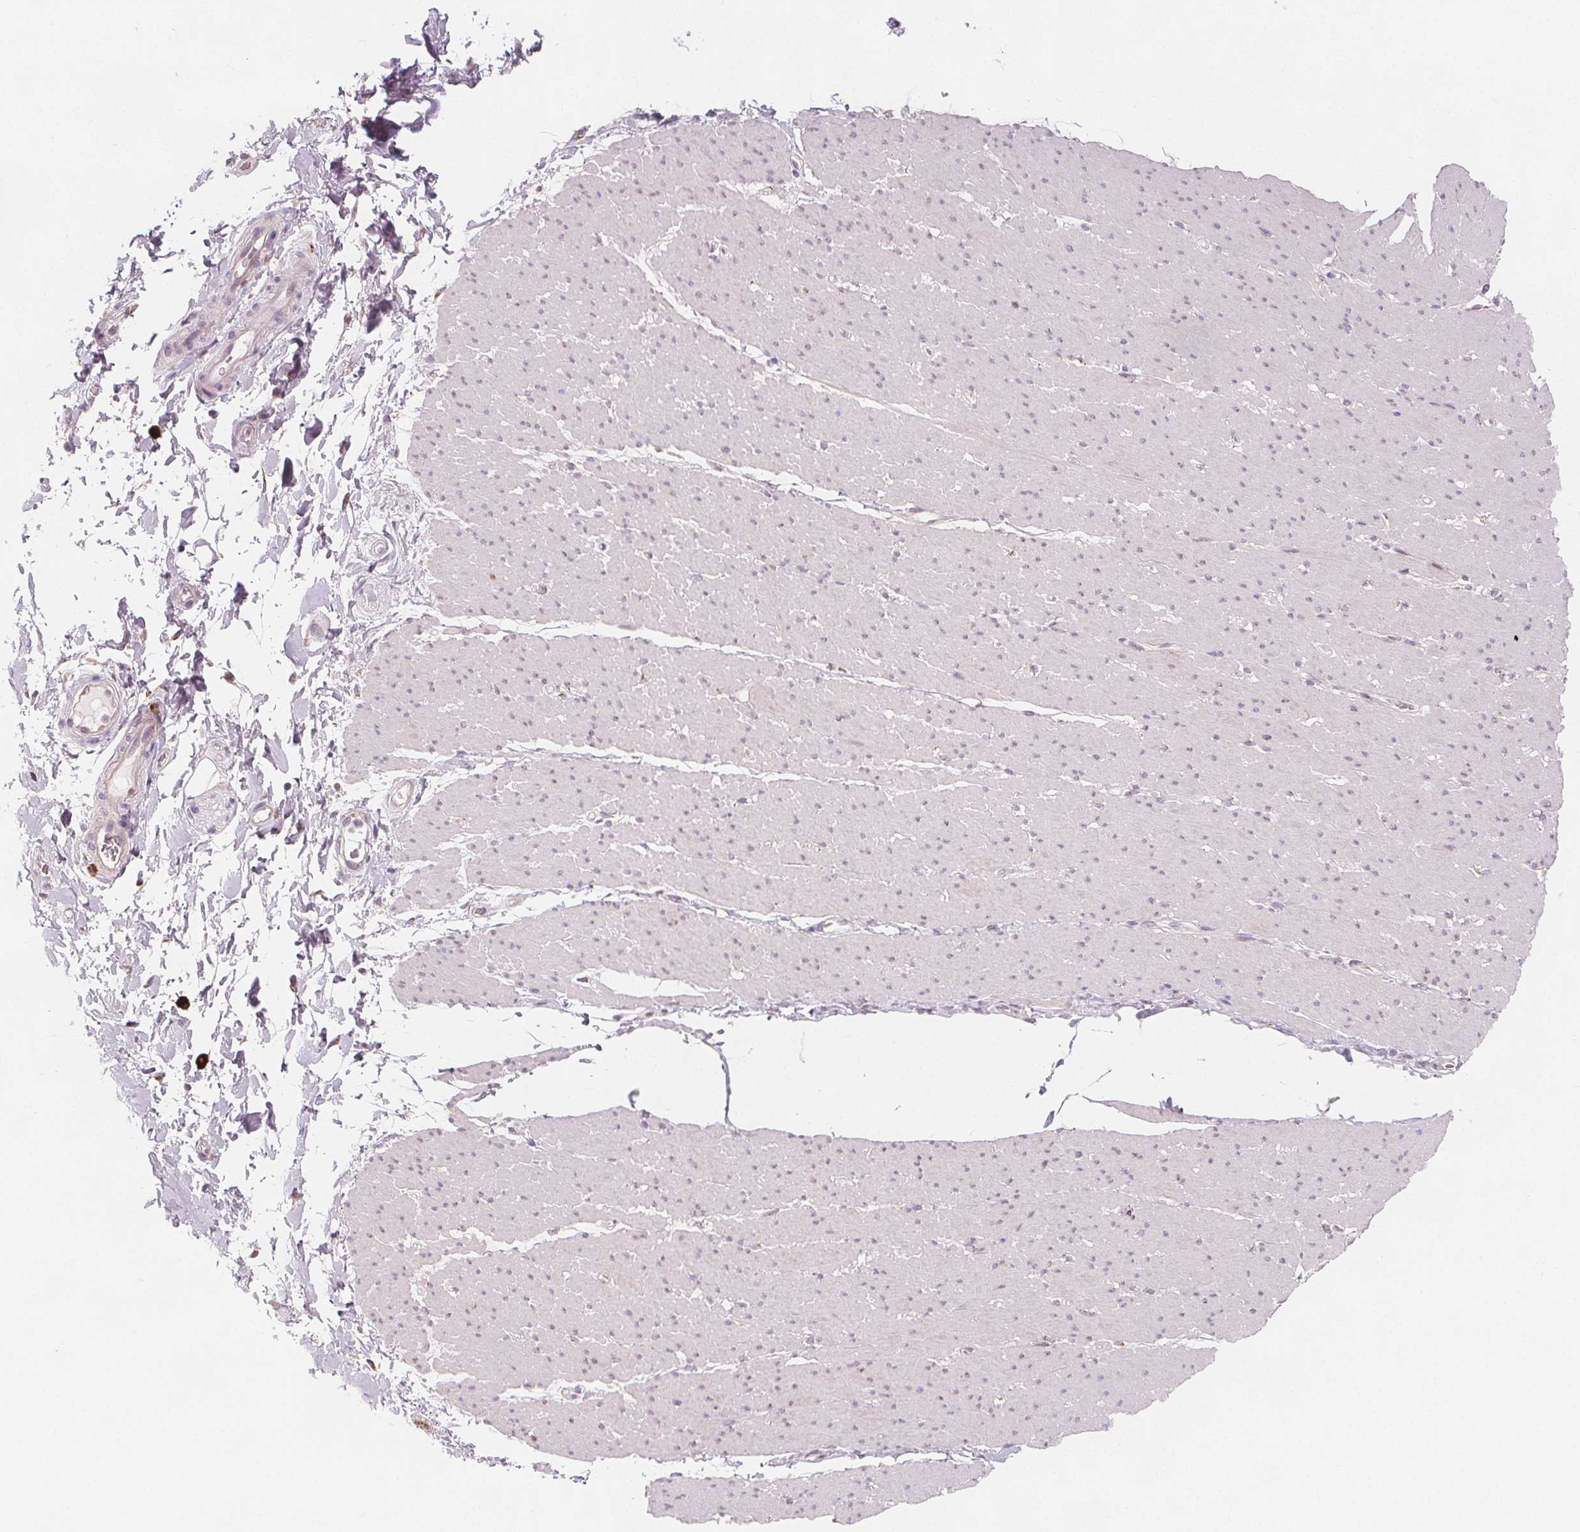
{"staining": {"intensity": "negative", "quantity": "none", "location": "none"}, "tissue": "smooth muscle", "cell_type": "Smooth muscle cells", "image_type": "normal", "snomed": [{"axis": "morphology", "description": "Normal tissue, NOS"}, {"axis": "topography", "description": "Smooth muscle"}, {"axis": "topography", "description": "Rectum"}], "caption": "Smooth muscle cells are negative for brown protein staining in benign smooth muscle. (Immunohistochemistry, brightfield microscopy, high magnification).", "gene": "TIPIN", "patient": {"sex": "male", "age": 53}}